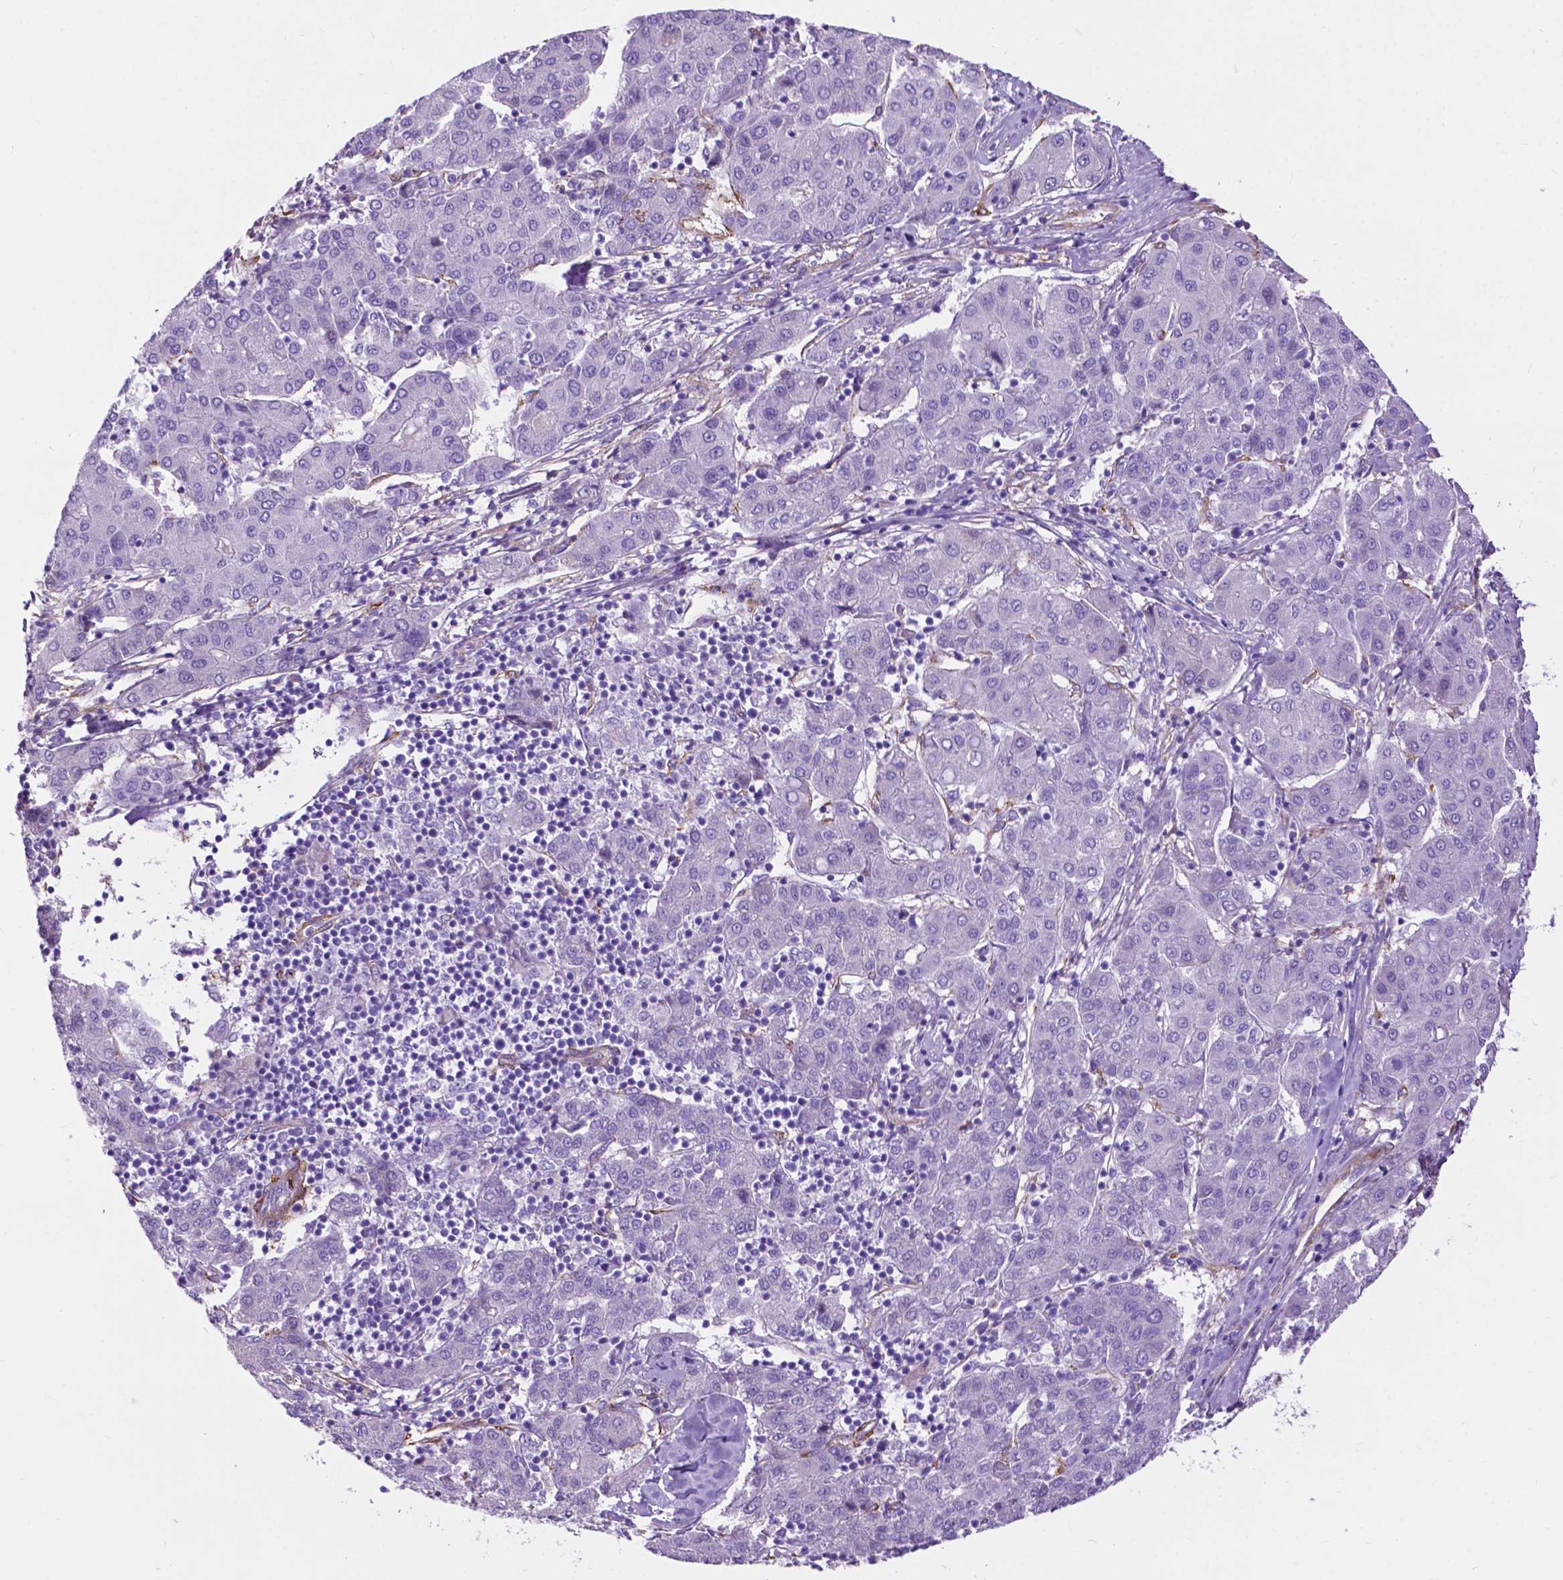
{"staining": {"intensity": "negative", "quantity": "none", "location": "none"}, "tissue": "liver cancer", "cell_type": "Tumor cells", "image_type": "cancer", "snomed": [{"axis": "morphology", "description": "Carcinoma, Hepatocellular, NOS"}, {"axis": "topography", "description": "Liver"}], "caption": "Immunohistochemical staining of human liver cancer shows no significant expression in tumor cells.", "gene": "PCDHA12", "patient": {"sex": "male", "age": 65}}